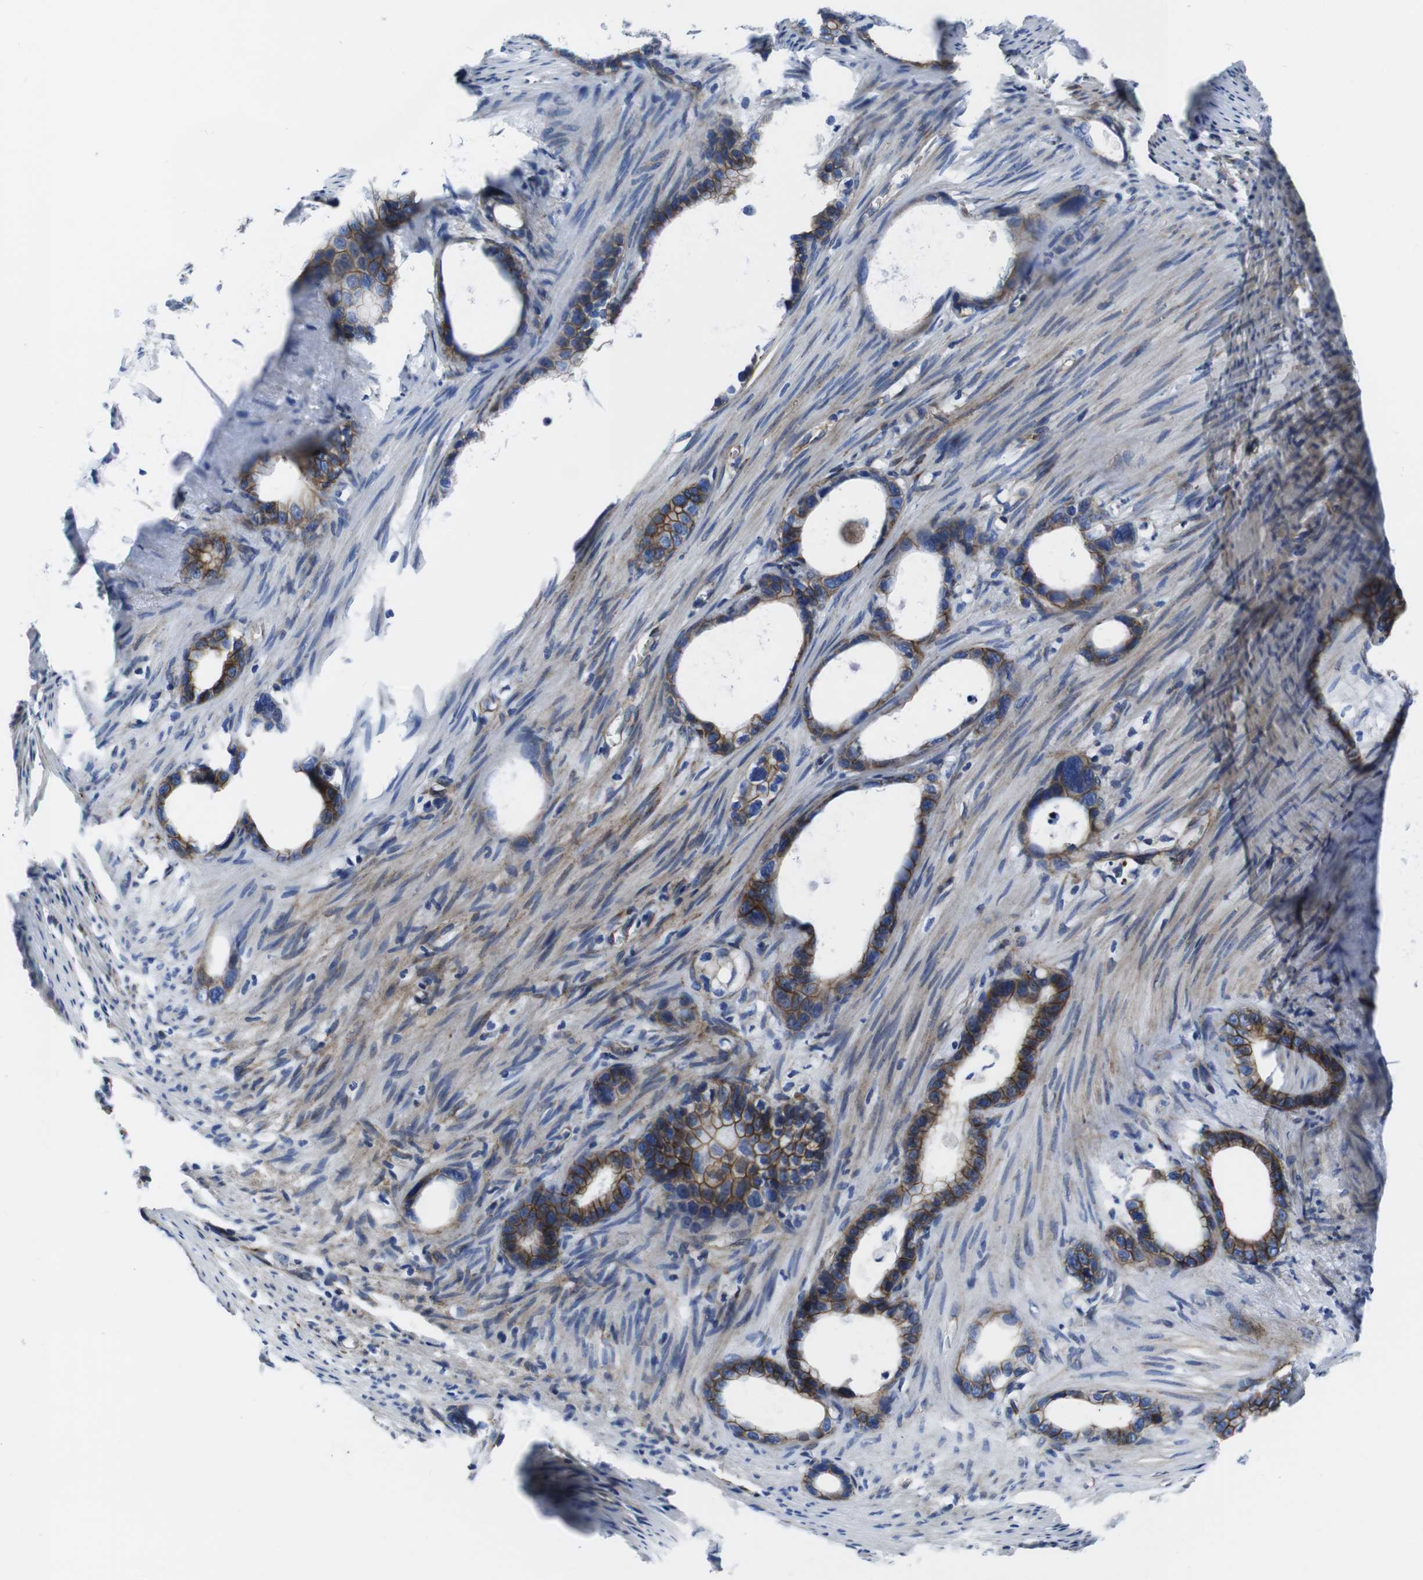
{"staining": {"intensity": "moderate", "quantity": ">75%", "location": "cytoplasmic/membranous"}, "tissue": "stomach cancer", "cell_type": "Tumor cells", "image_type": "cancer", "snomed": [{"axis": "morphology", "description": "Adenocarcinoma, NOS"}, {"axis": "topography", "description": "Stomach"}], "caption": "Brown immunohistochemical staining in human stomach cancer (adenocarcinoma) reveals moderate cytoplasmic/membranous expression in about >75% of tumor cells.", "gene": "NUMB", "patient": {"sex": "female", "age": 75}}